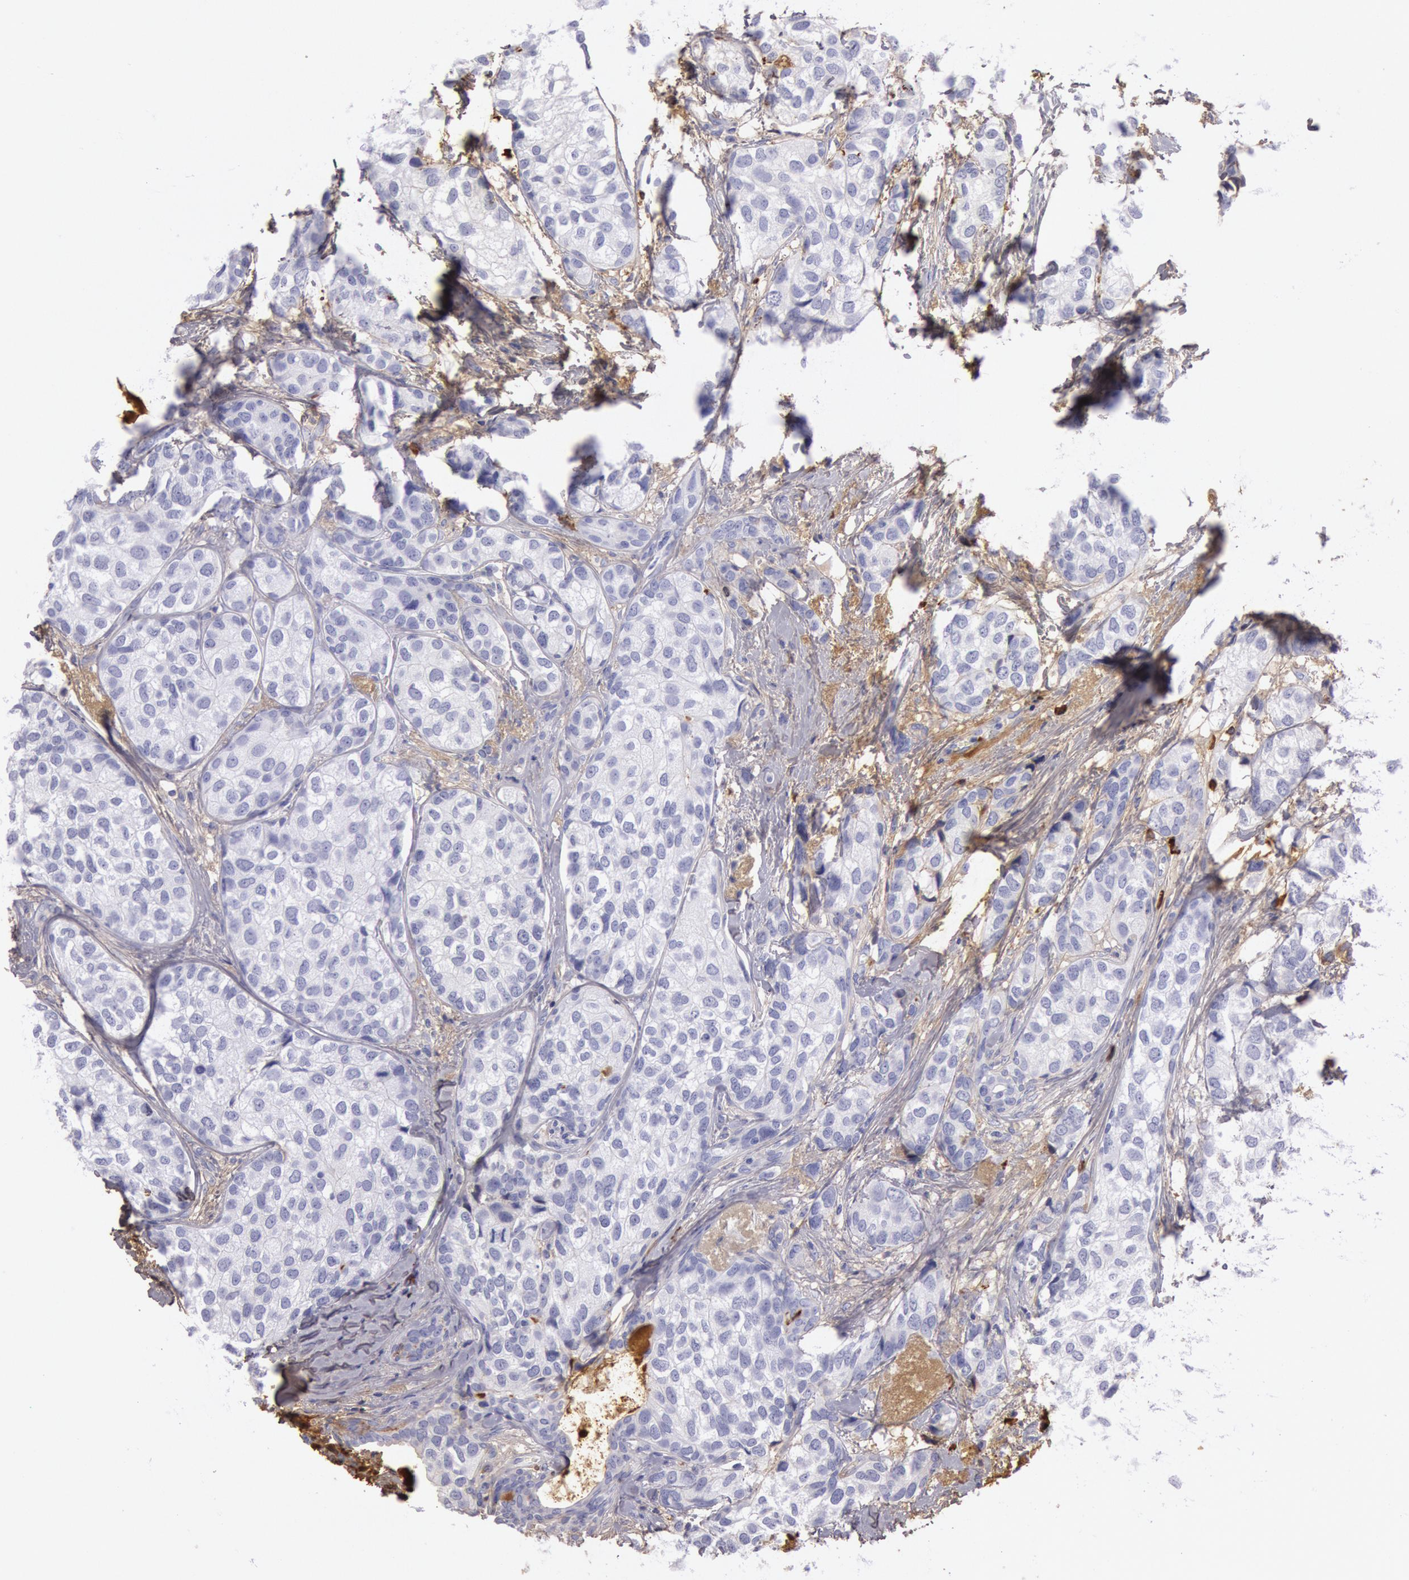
{"staining": {"intensity": "weak", "quantity": "<25%", "location": "cytoplasmic/membranous"}, "tissue": "breast cancer", "cell_type": "Tumor cells", "image_type": "cancer", "snomed": [{"axis": "morphology", "description": "Duct carcinoma"}, {"axis": "topography", "description": "Breast"}], "caption": "Immunohistochemistry image of neoplastic tissue: breast cancer (intraductal carcinoma) stained with DAB demonstrates no significant protein positivity in tumor cells. The staining is performed using DAB (3,3'-diaminobenzidine) brown chromogen with nuclei counter-stained in using hematoxylin.", "gene": "IGHG1", "patient": {"sex": "female", "age": 68}}